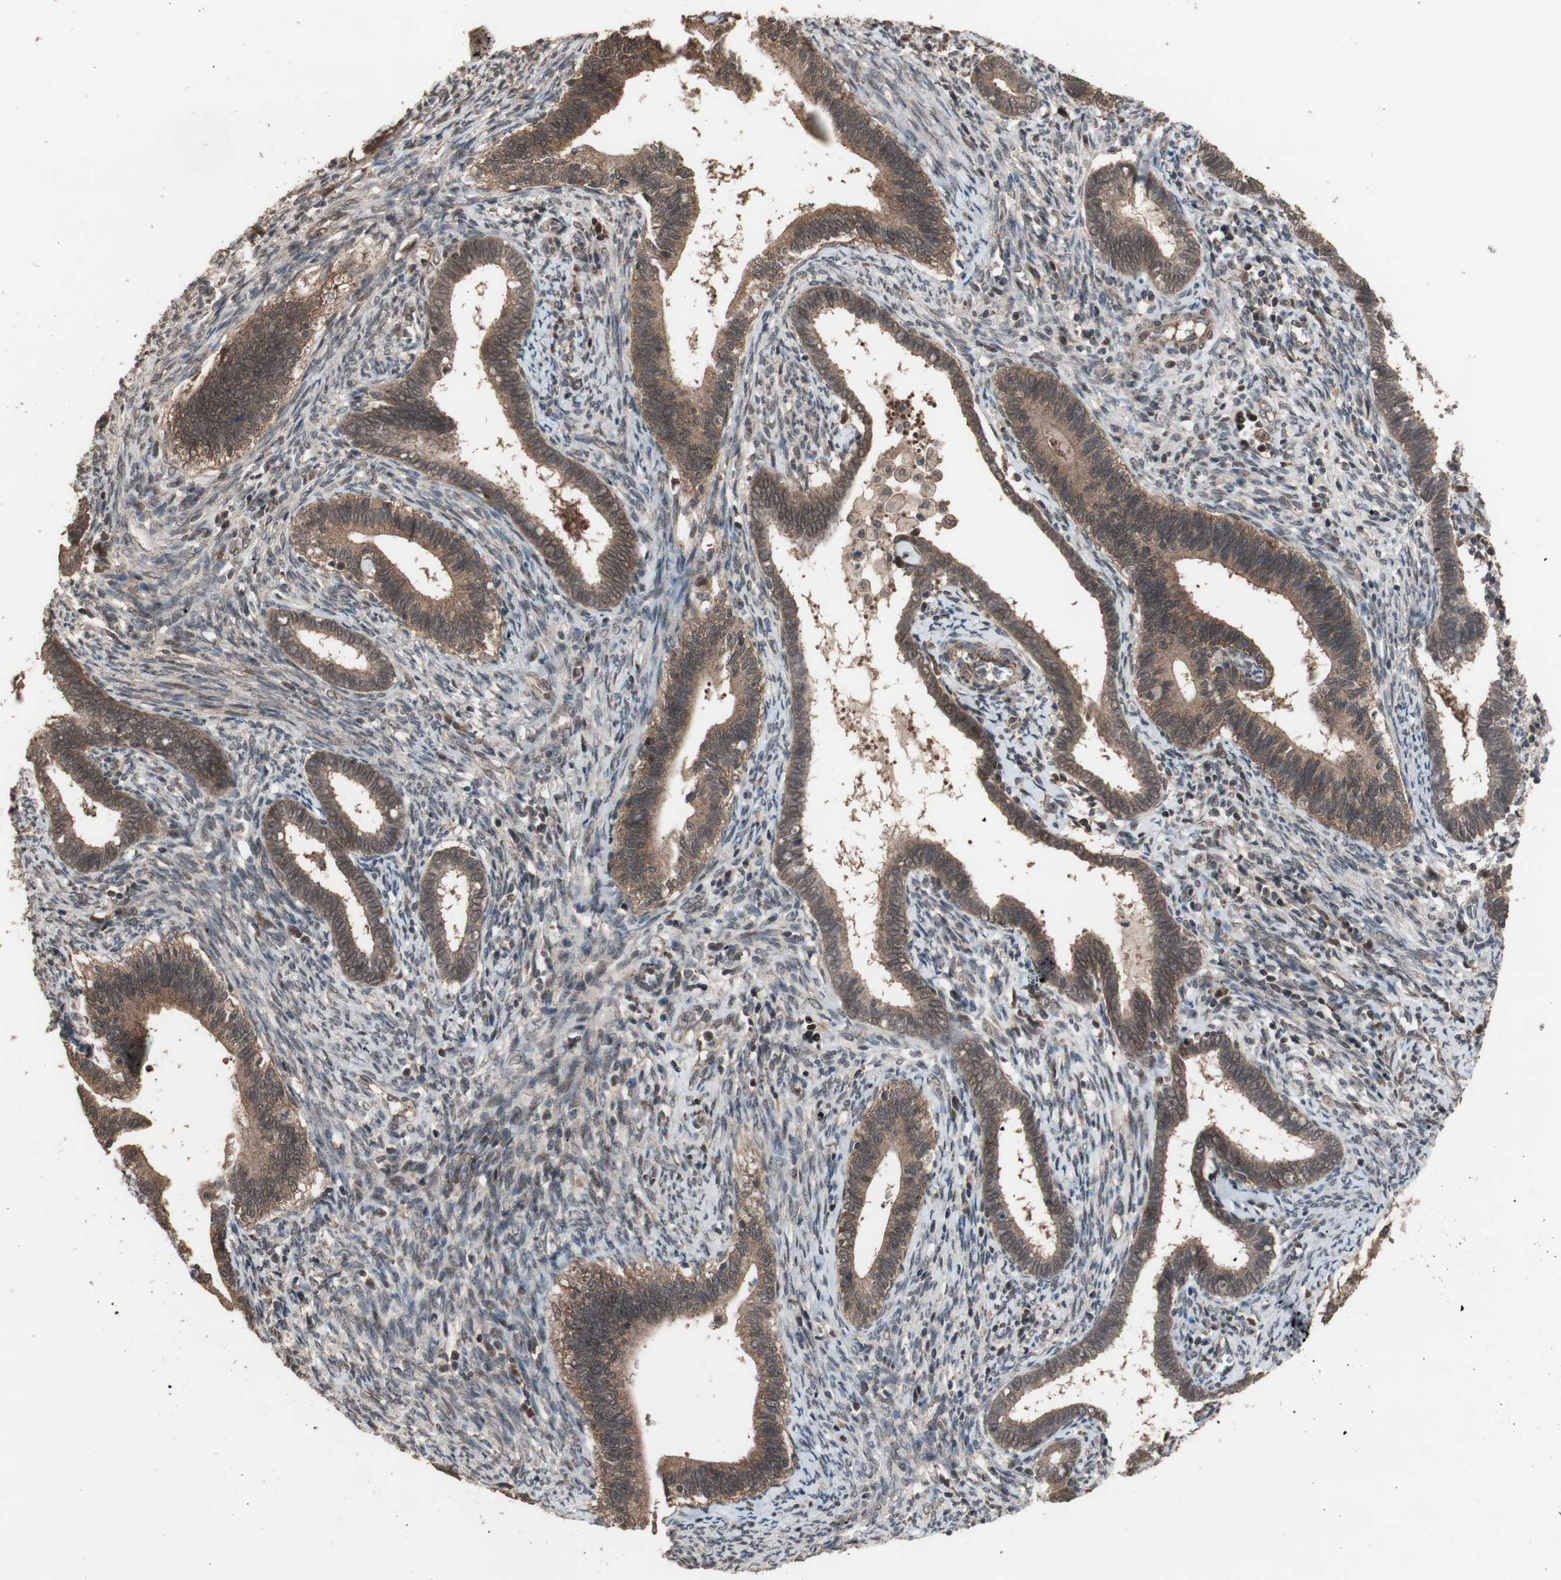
{"staining": {"intensity": "moderate", "quantity": ">75%", "location": "cytoplasmic/membranous,nuclear"}, "tissue": "cervical cancer", "cell_type": "Tumor cells", "image_type": "cancer", "snomed": [{"axis": "morphology", "description": "Adenocarcinoma, NOS"}, {"axis": "topography", "description": "Cervix"}], "caption": "A brown stain labels moderate cytoplasmic/membranous and nuclear staining of a protein in cervical cancer tumor cells. (DAB (3,3'-diaminobenzidine) IHC, brown staining for protein, blue staining for nuclei).", "gene": "KANSL1", "patient": {"sex": "female", "age": 44}}